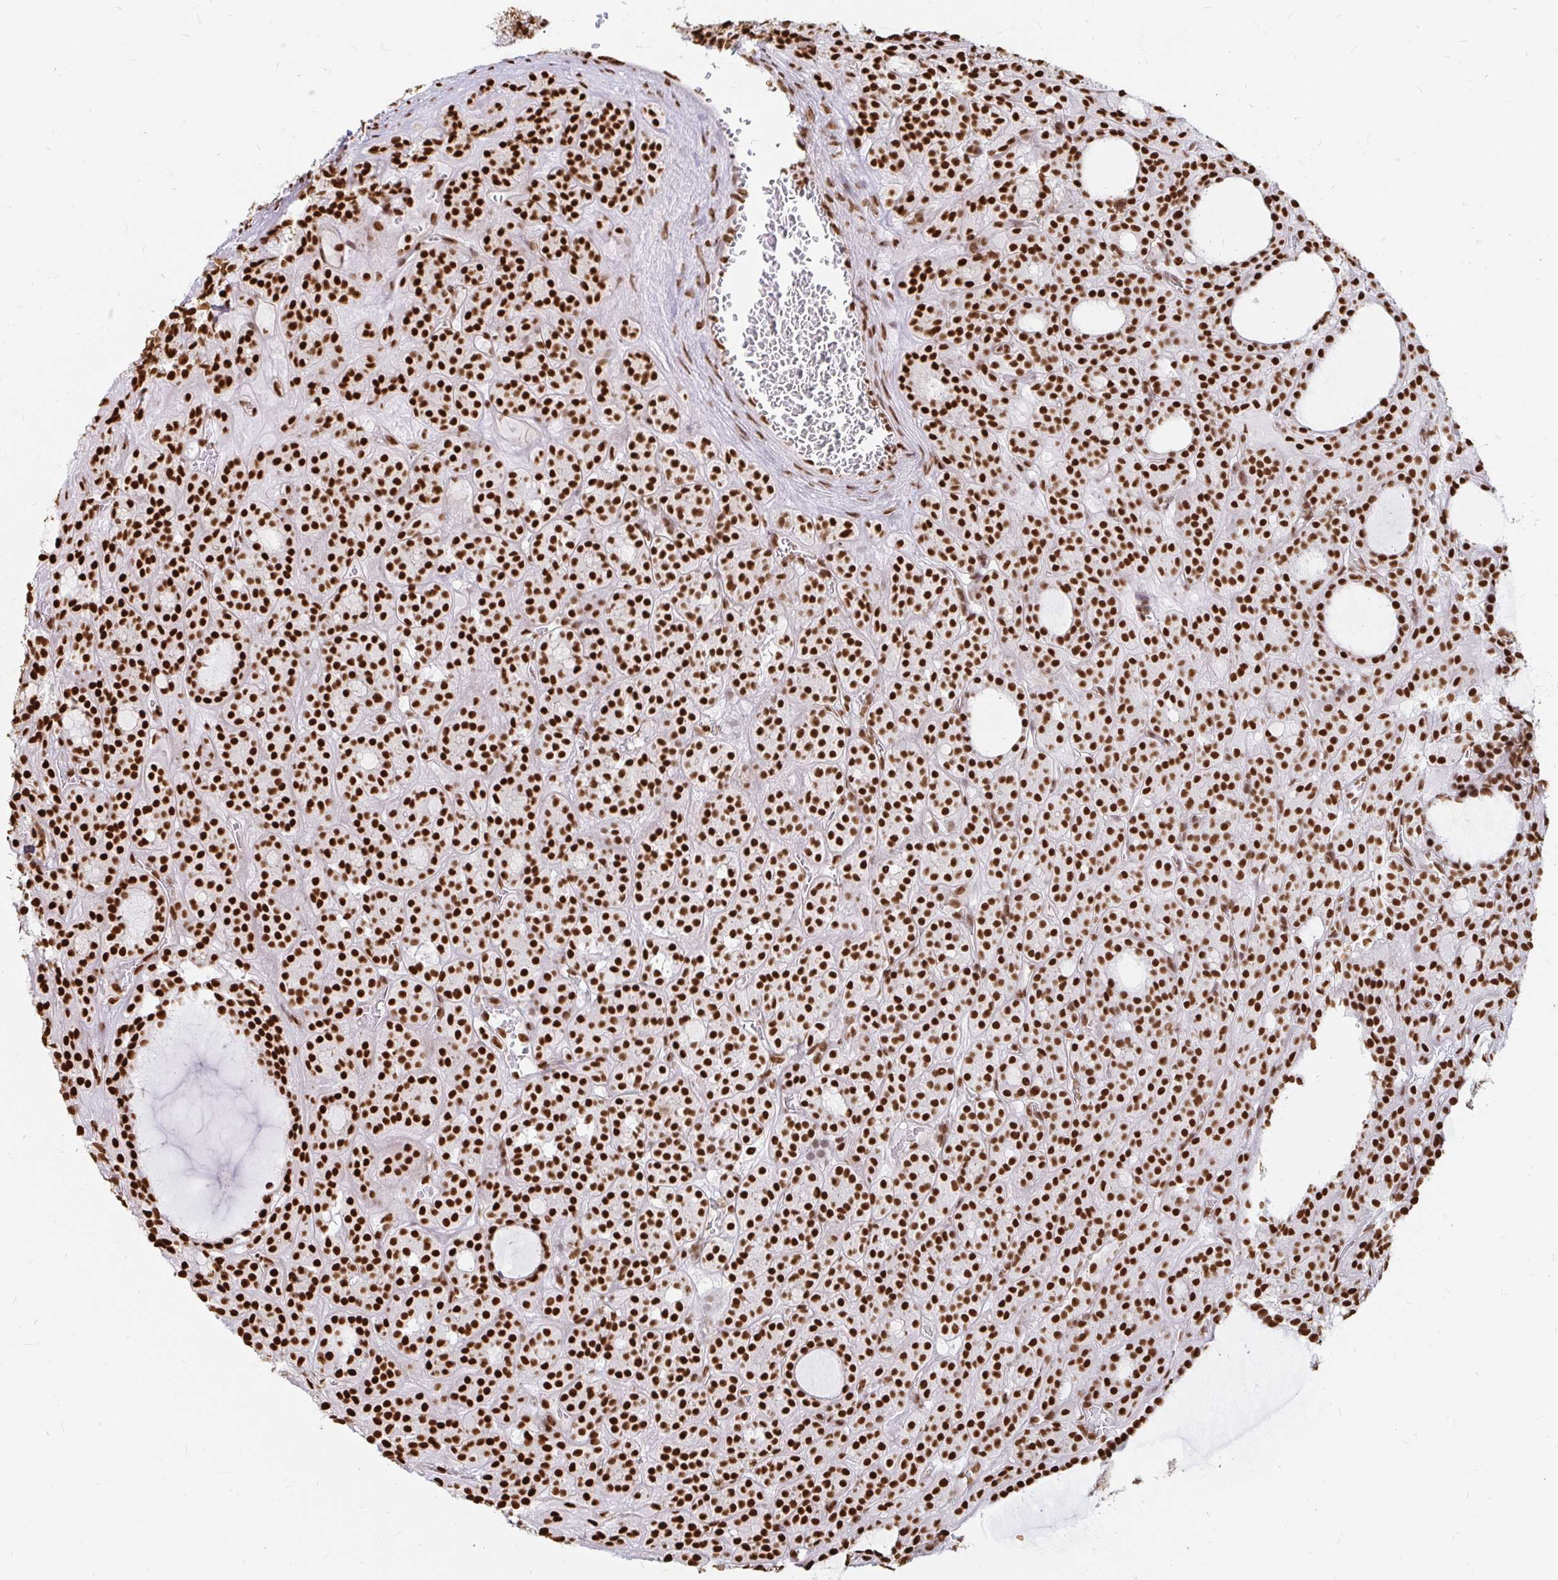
{"staining": {"intensity": "strong", "quantity": ">75%", "location": "nuclear"}, "tissue": "thyroid cancer", "cell_type": "Tumor cells", "image_type": "cancer", "snomed": [{"axis": "morphology", "description": "Follicular adenoma carcinoma, NOS"}, {"axis": "topography", "description": "Thyroid gland"}], "caption": "Protein staining by IHC shows strong nuclear expression in approximately >75% of tumor cells in follicular adenoma carcinoma (thyroid).", "gene": "HNRNPU", "patient": {"sex": "female", "age": 63}}